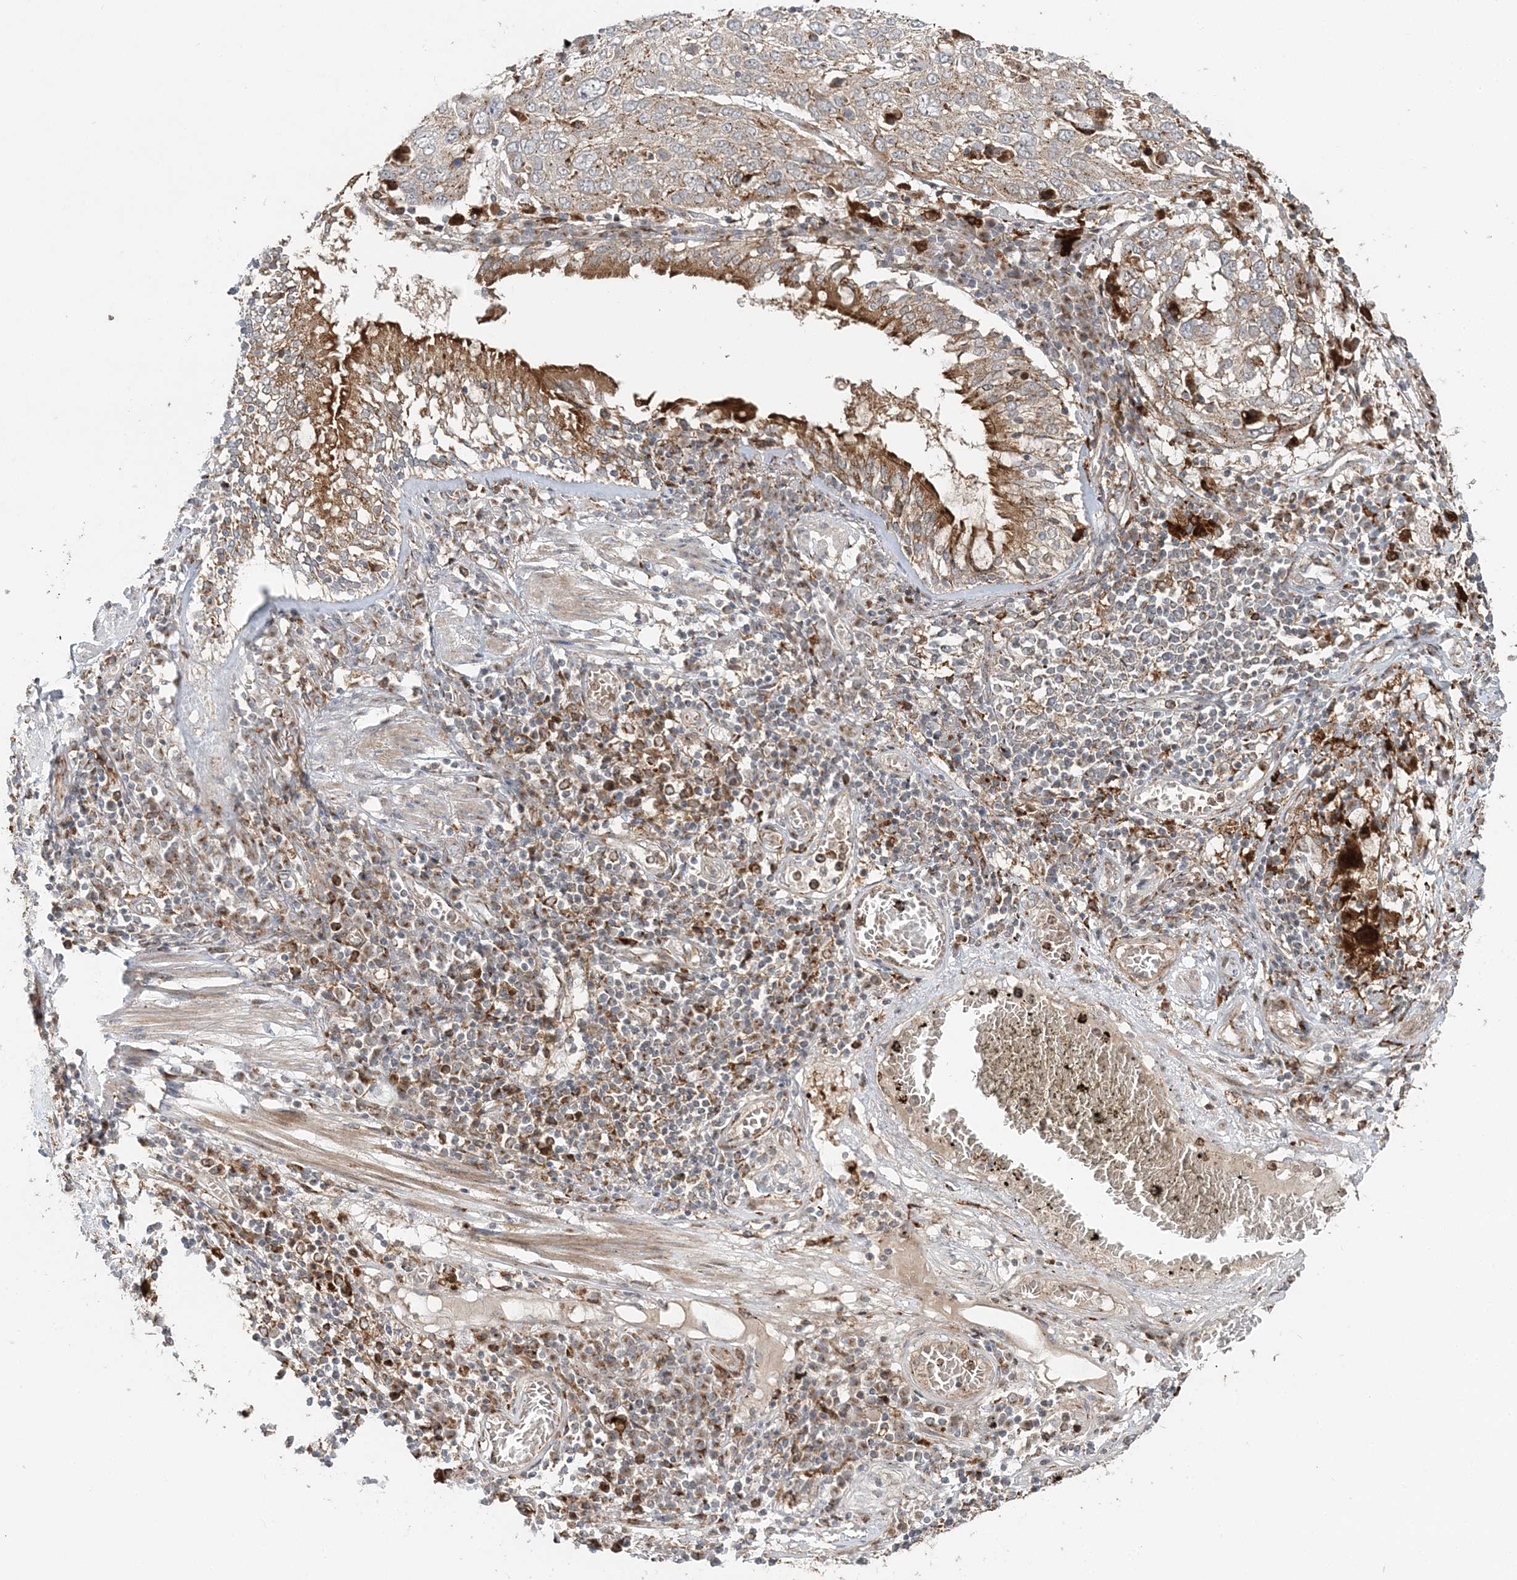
{"staining": {"intensity": "weak", "quantity": ">75%", "location": "cytoplasmic/membranous"}, "tissue": "lung cancer", "cell_type": "Tumor cells", "image_type": "cancer", "snomed": [{"axis": "morphology", "description": "Squamous cell carcinoma, NOS"}, {"axis": "topography", "description": "Lung"}], "caption": "DAB (3,3'-diaminobenzidine) immunohistochemical staining of human lung cancer (squamous cell carcinoma) exhibits weak cytoplasmic/membranous protein positivity in approximately >75% of tumor cells. The protein of interest is shown in brown color, while the nuclei are stained blue.", "gene": "ABCC3", "patient": {"sex": "male", "age": 65}}